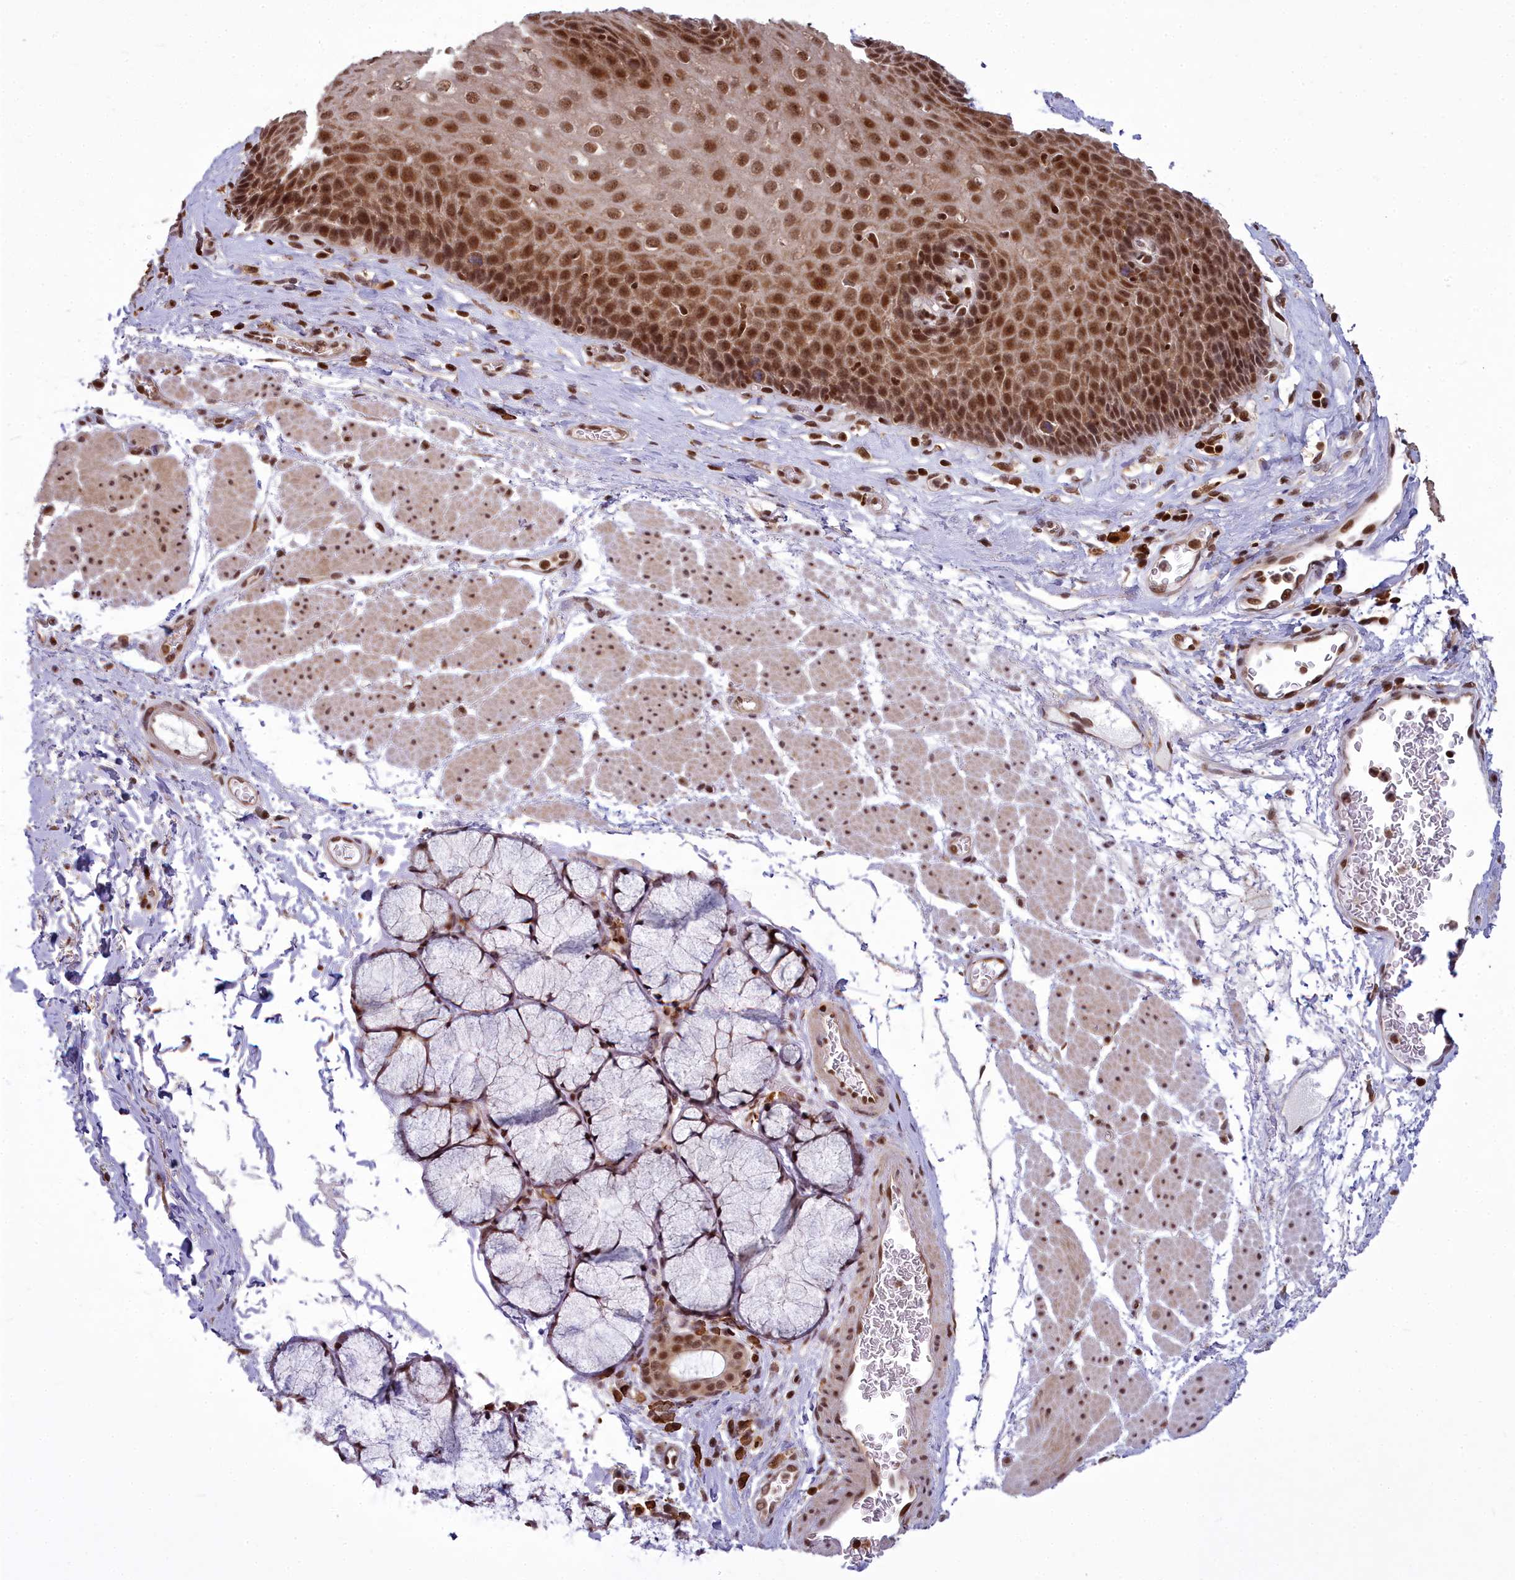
{"staining": {"intensity": "strong", "quantity": ">75%", "location": "nuclear"}, "tissue": "esophagus", "cell_type": "Squamous epithelial cells", "image_type": "normal", "snomed": [{"axis": "morphology", "description": "Normal tissue, NOS"}, {"axis": "topography", "description": "Esophagus"}], "caption": "Immunohistochemical staining of benign human esophagus demonstrates >75% levels of strong nuclear protein positivity in about >75% of squamous epithelial cells. (DAB (3,3'-diaminobenzidine) = brown stain, brightfield microscopy at high magnification).", "gene": "GMEB1", "patient": {"sex": "female", "age": 66}}